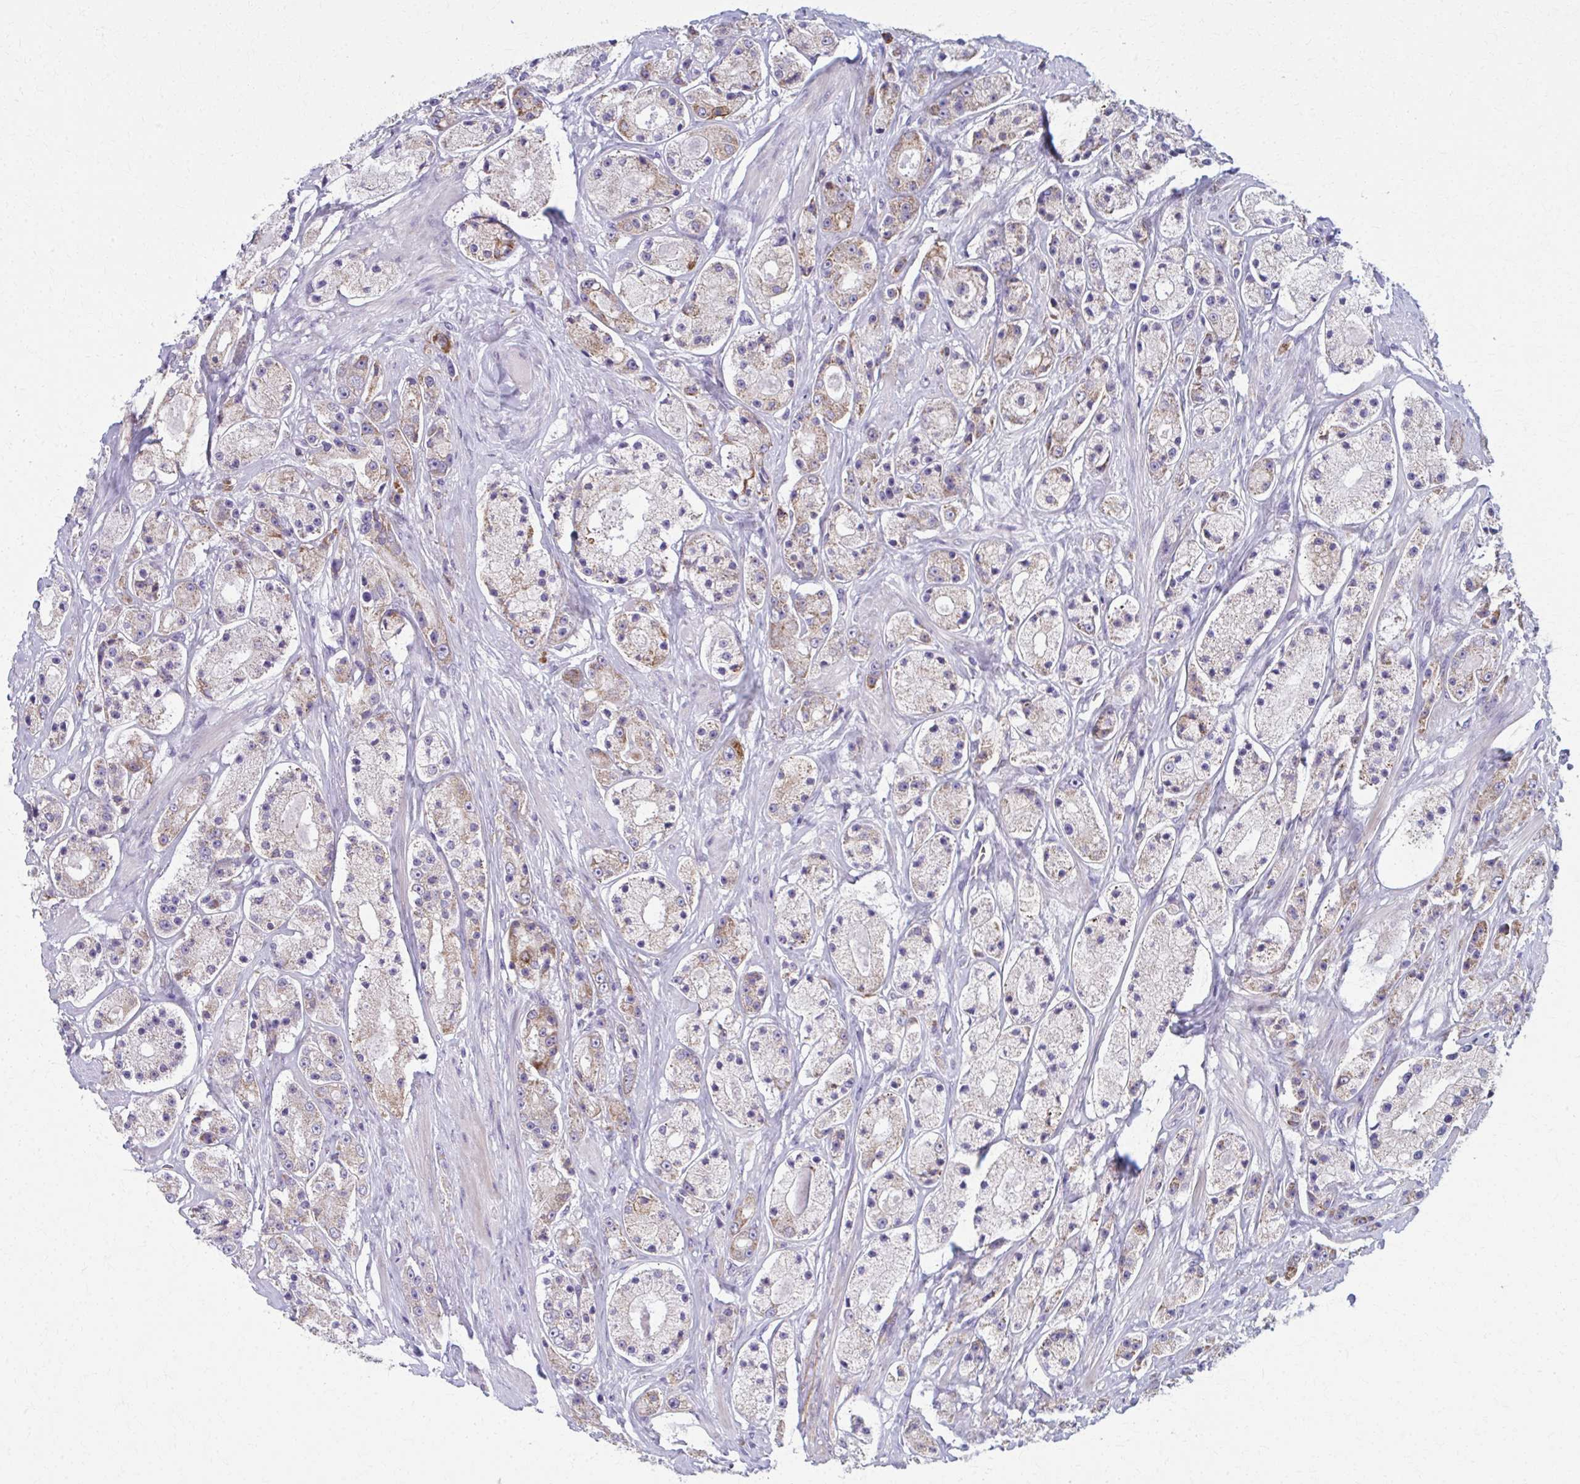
{"staining": {"intensity": "weak", "quantity": ">75%", "location": "cytoplasmic/membranous"}, "tissue": "prostate cancer", "cell_type": "Tumor cells", "image_type": "cancer", "snomed": [{"axis": "morphology", "description": "Adenocarcinoma, High grade"}, {"axis": "topography", "description": "Prostate"}], "caption": "A high-resolution micrograph shows immunohistochemistry (IHC) staining of prostate cancer, which shows weak cytoplasmic/membranous positivity in approximately >75% of tumor cells. The protein of interest is stained brown, and the nuclei are stained in blue (DAB (3,3'-diaminobenzidine) IHC with brightfield microscopy, high magnification).", "gene": "SPATS2L", "patient": {"sex": "male", "age": 67}}